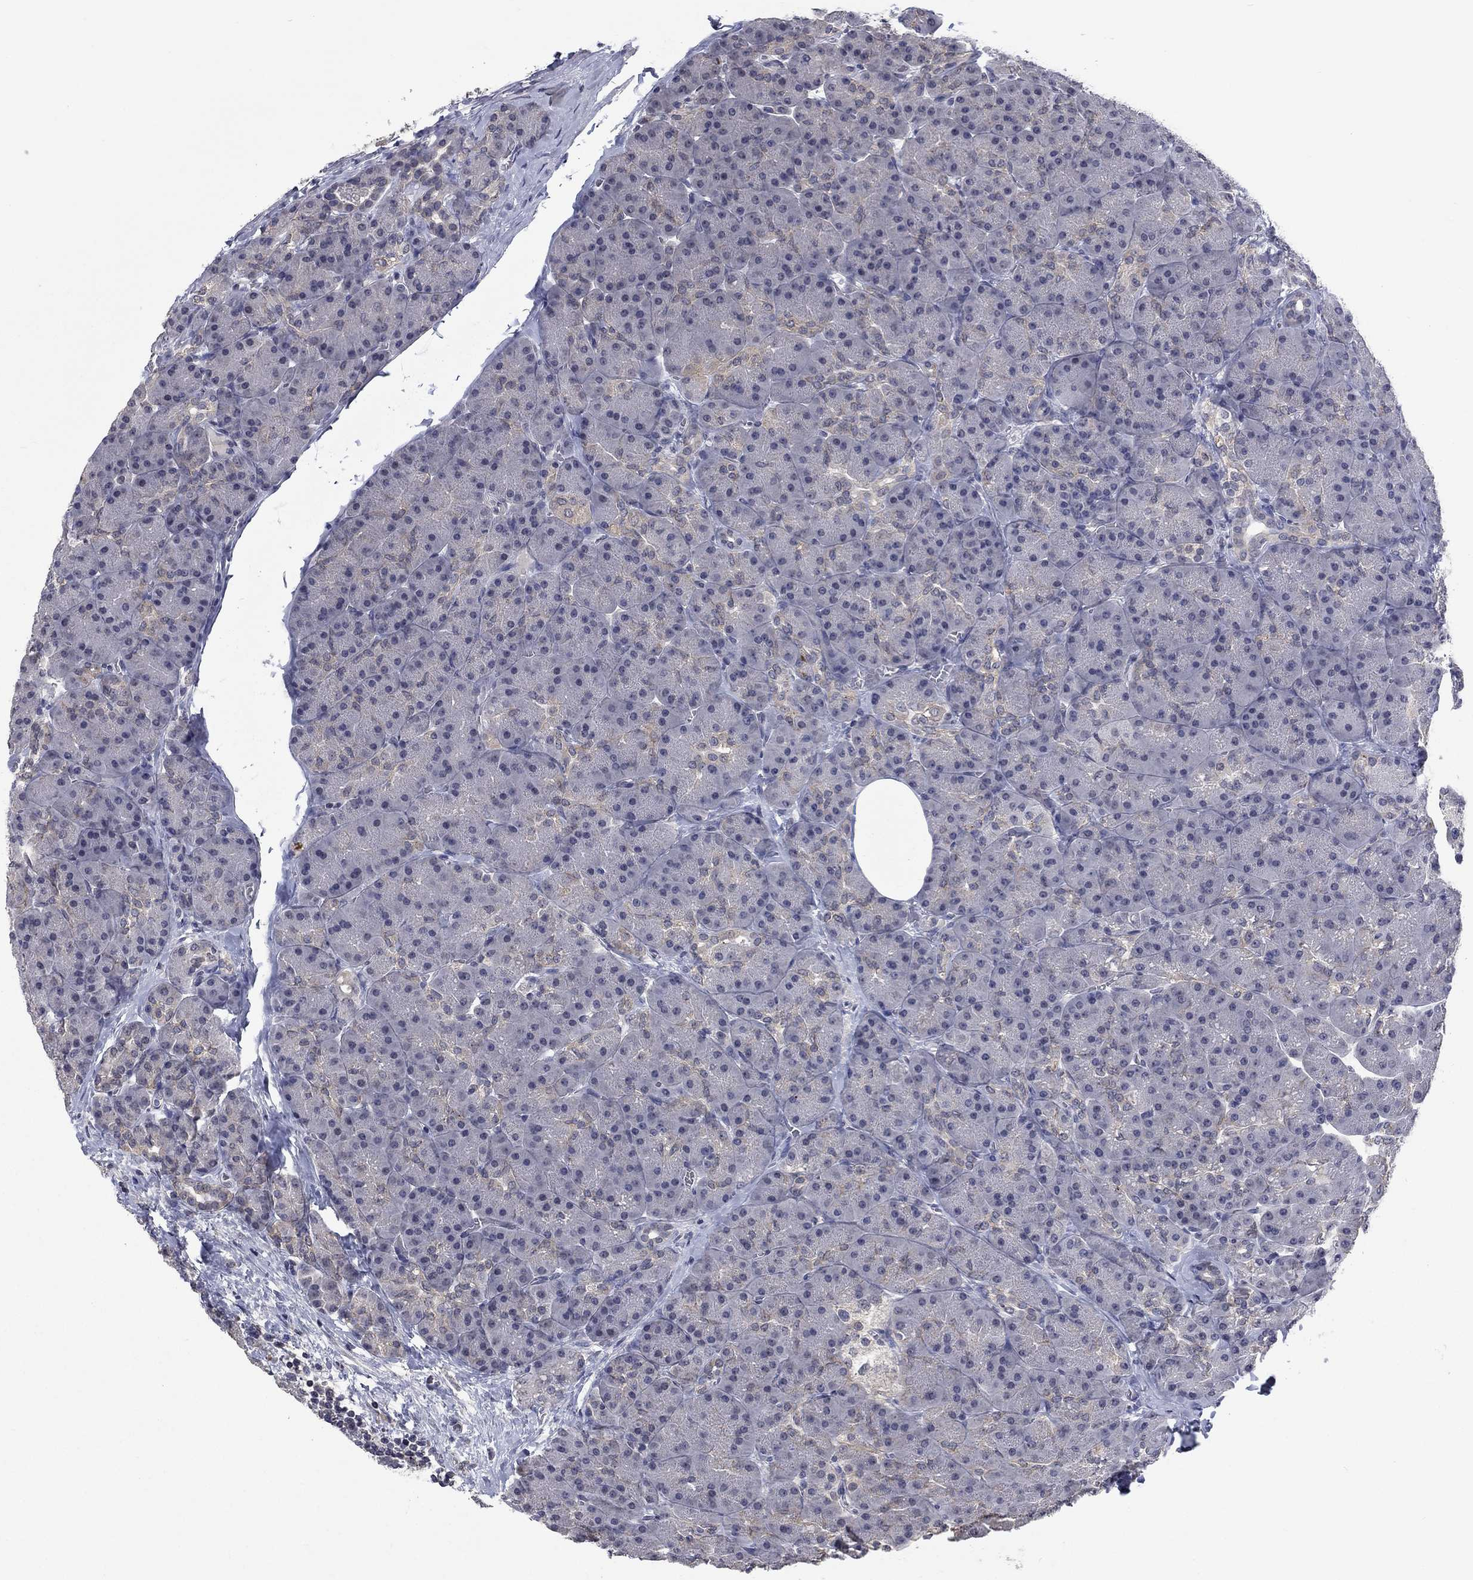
{"staining": {"intensity": "negative", "quantity": "none", "location": "none"}, "tissue": "pancreas", "cell_type": "Exocrine glandular cells", "image_type": "normal", "snomed": [{"axis": "morphology", "description": "Normal tissue, NOS"}, {"axis": "topography", "description": "Pancreas"}], "caption": "A high-resolution histopathology image shows IHC staining of unremarkable pancreas, which reveals no significant staining in exocrine glandular cells.", "gene": "SPATA33", "patient": {"sex": "male", "age": 57}}